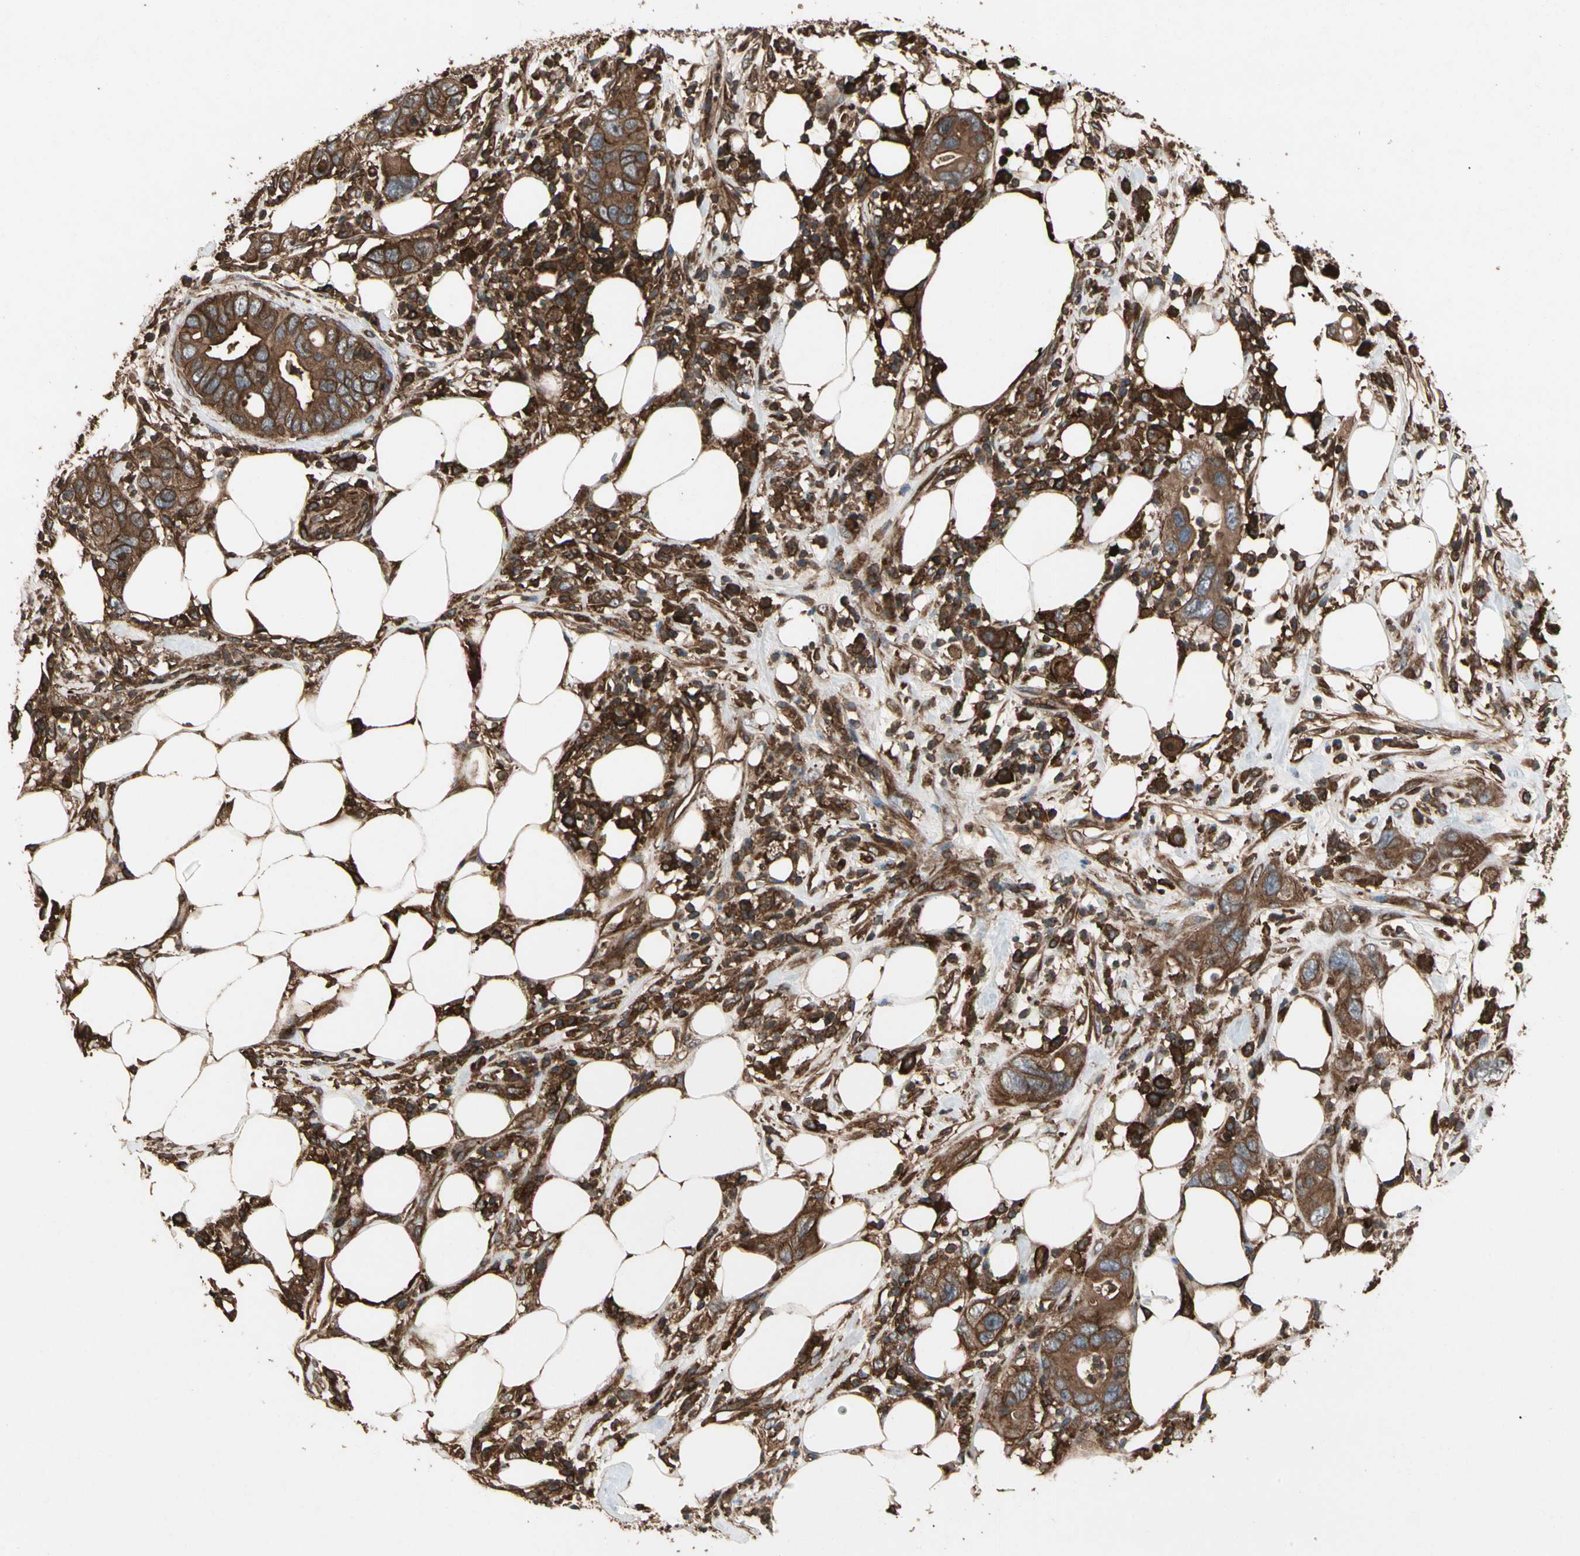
{"staining": {"intensity": "strong", "quantity": ">75%", "location": "cytoplasmic/membranous"}, "tissue": "pancreatic cancer", "cell_type": "Tumor cells", "image_type": "cancer", "snomed": [{"axis": "morphology", "description": "Adenocarcinoma, NOS"}, {"axis": "topography", "description": "Pancreas"}], "caption": "Immunohistochemistry (IHC) (DAB) staining of pancreatic cancer reveals strong cytoplasmic/membranous protein expression in approximately >75% of tumor cells.", "gene": "AGBL2", "patient": {"sex": "female", "age": 71}}